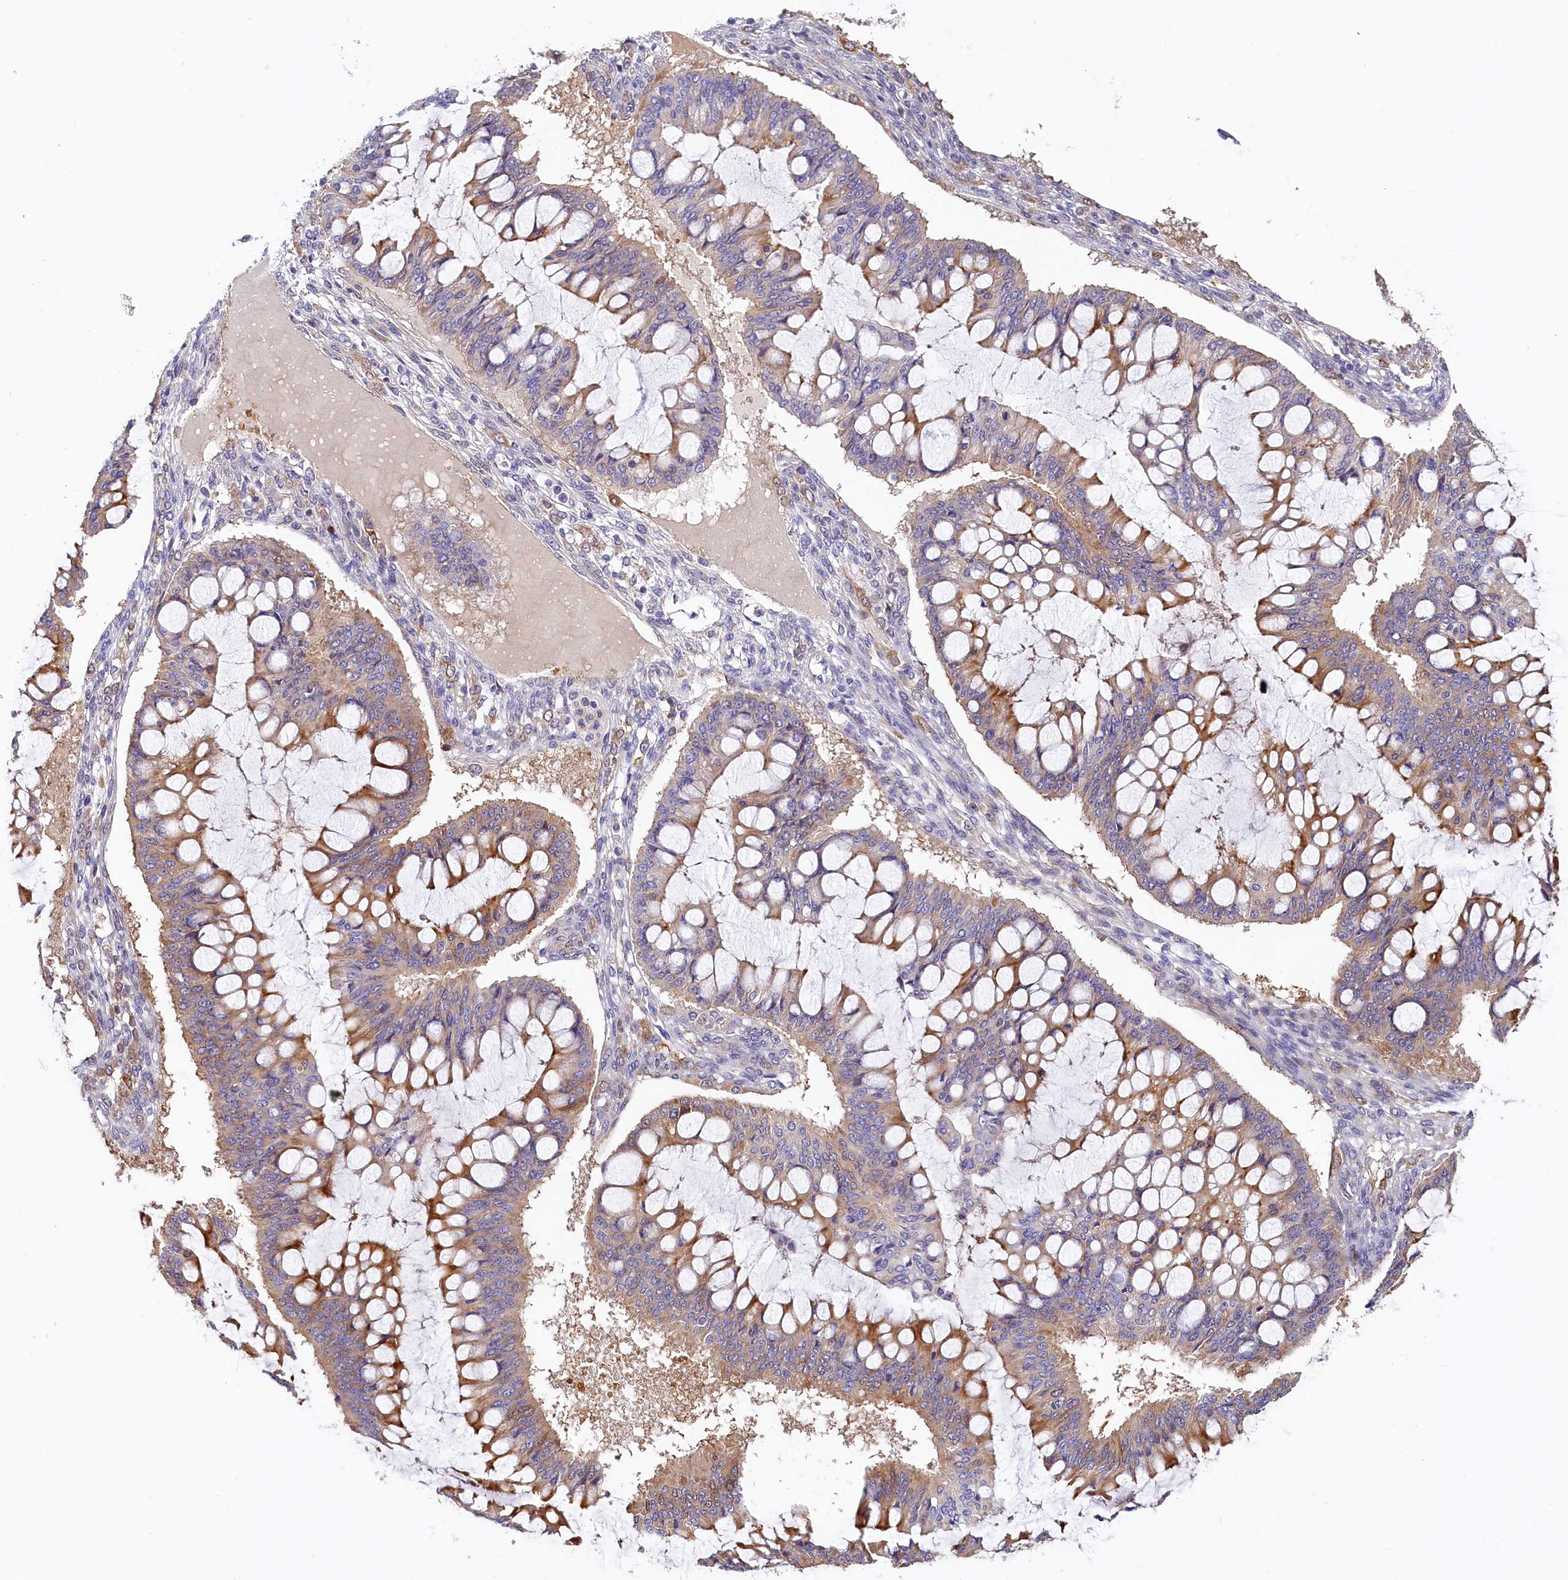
{"staining": {"intensity": "moderate", "quantity": "<25%", "location": "cytoplasmic/membranous"}, "tissue": "ovarian cancer", "cell_type": "Tumor cells", "image_type": "cancer", "snomed": [{"axis": "morphology", "description": "Cystadenocarcinoma, mucinous, NOS"}, {"axis": "topography", "description": "Ovary"}], "caption": "The immunohistochemical stain highlights moderate cytoplasmic/membranous expression in tumor cells of mucinous cystadenocarcinoma (ovarian) tissue. (Brightfield microscopy of DAB IHC at high magnification).", "gene": "KATNB1", "patient": {"sex": "female", "age": 73}}